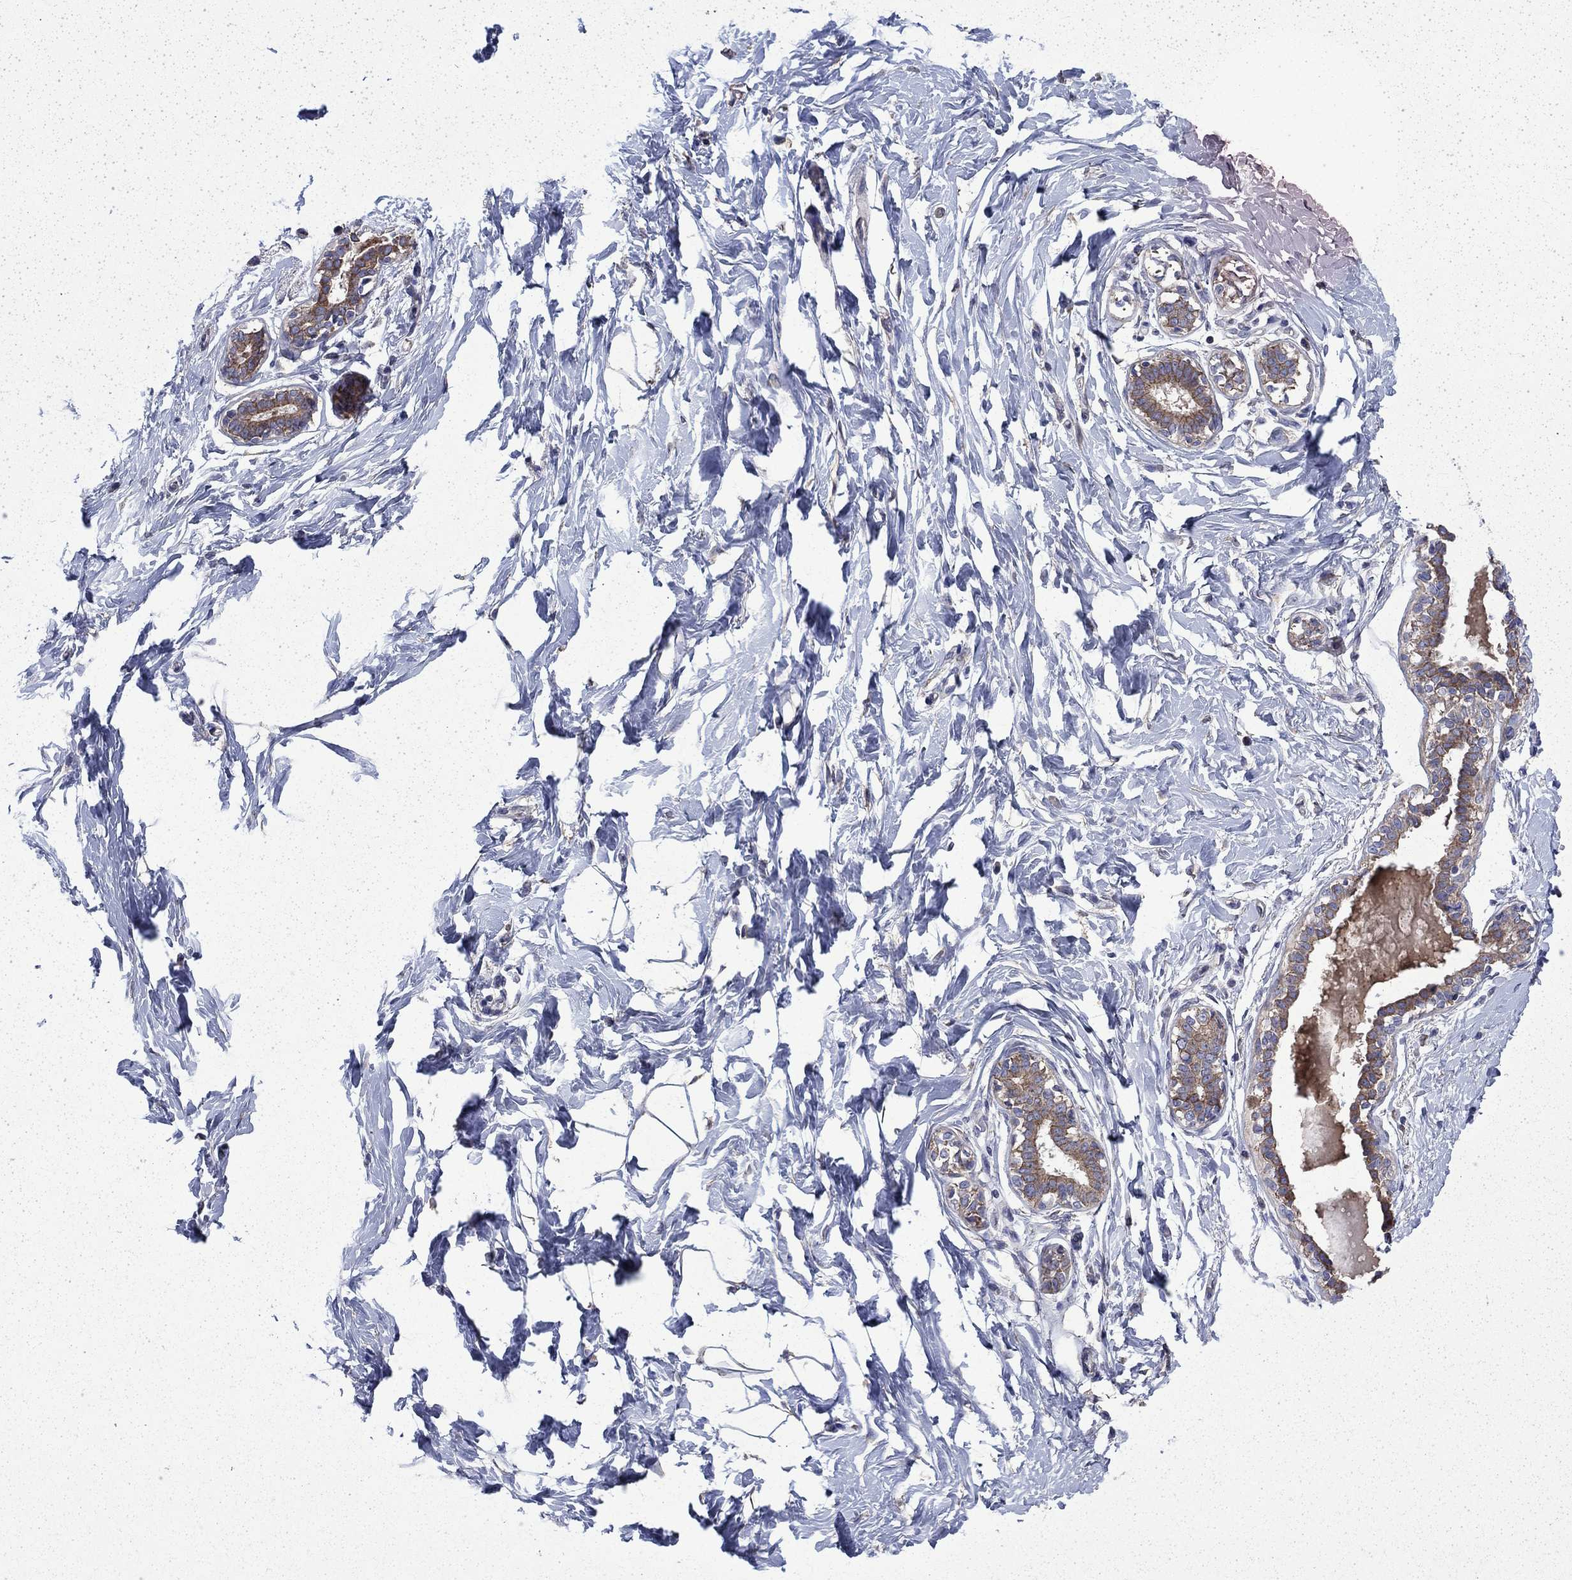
{"staining": {"intensity": "negative", "quantity": "none", "location": "none"}, "tissue": "breast", "cell_type": "Adipocytes", "image_type": "normal", "snomed": [{"axis": "morphology", "description": "Normal tissue, NOS"}, {"axis": "morphology", "description": "Lobular carcinoma, in situ"}, {"axis": "topography", "description": "Breast"}], "caption": "Immunohistochemistry (IHC) photomicrograph of unremarkable breast stained for a protein (brown), which exhibits no positivity in adipocytes.", "gene": "DTNA", "patient": {"sex": "female", "age": 35}}